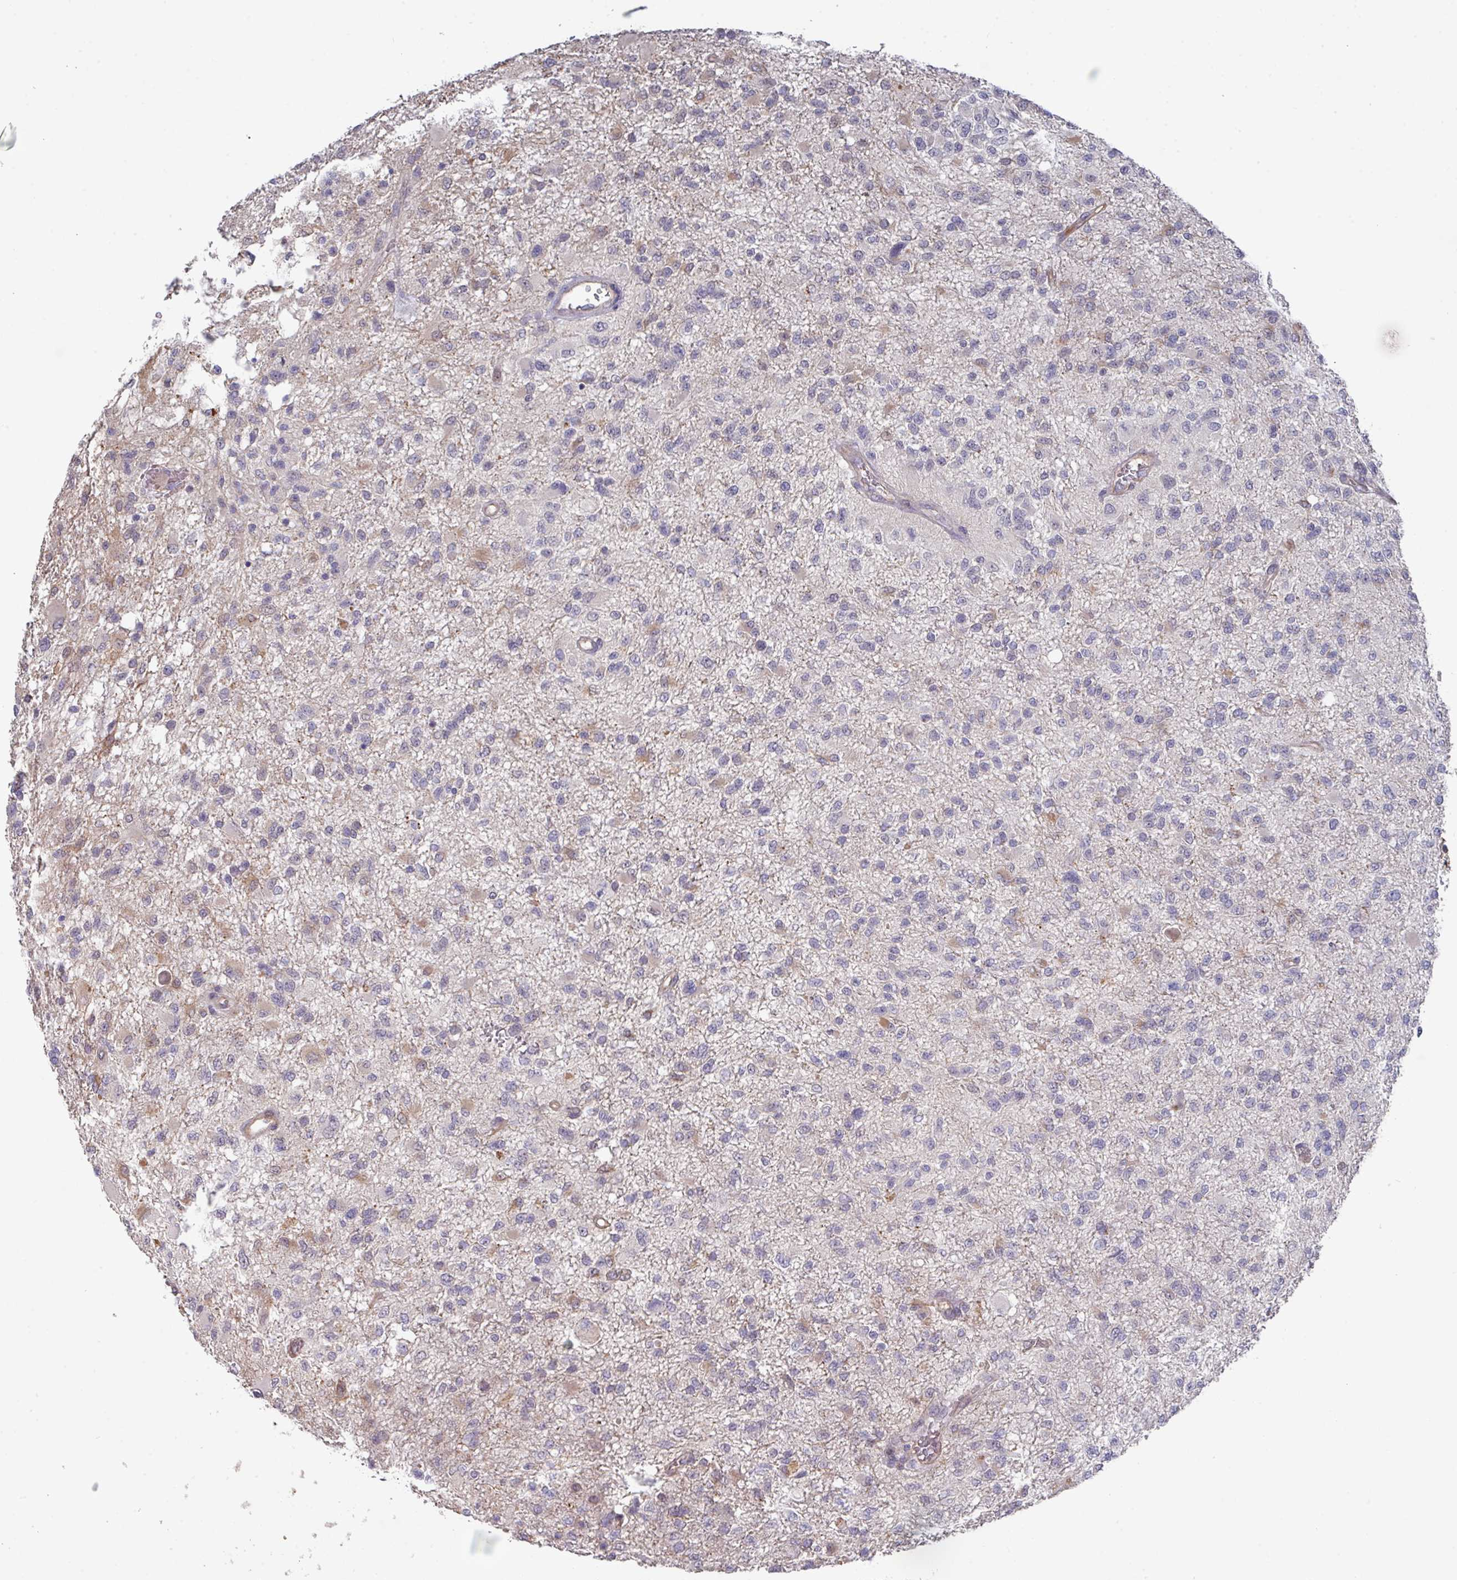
{"staining": {"intensity": "negative", "quantity": "none", "location": "none"}, "tissue": "glioma", "cell_type": "Tumor cells", "image_type": "cancer", "snomed": [{"axis": "morphology", "description": "Glioma, malignant, High grade"}, {"axis": "topography", "description": "Brain"}], "caption": "Tumor cells are negative for protein expression in human glioma.", "gene": "PRR5", "patient": {"sex": "female", "age": 74}}